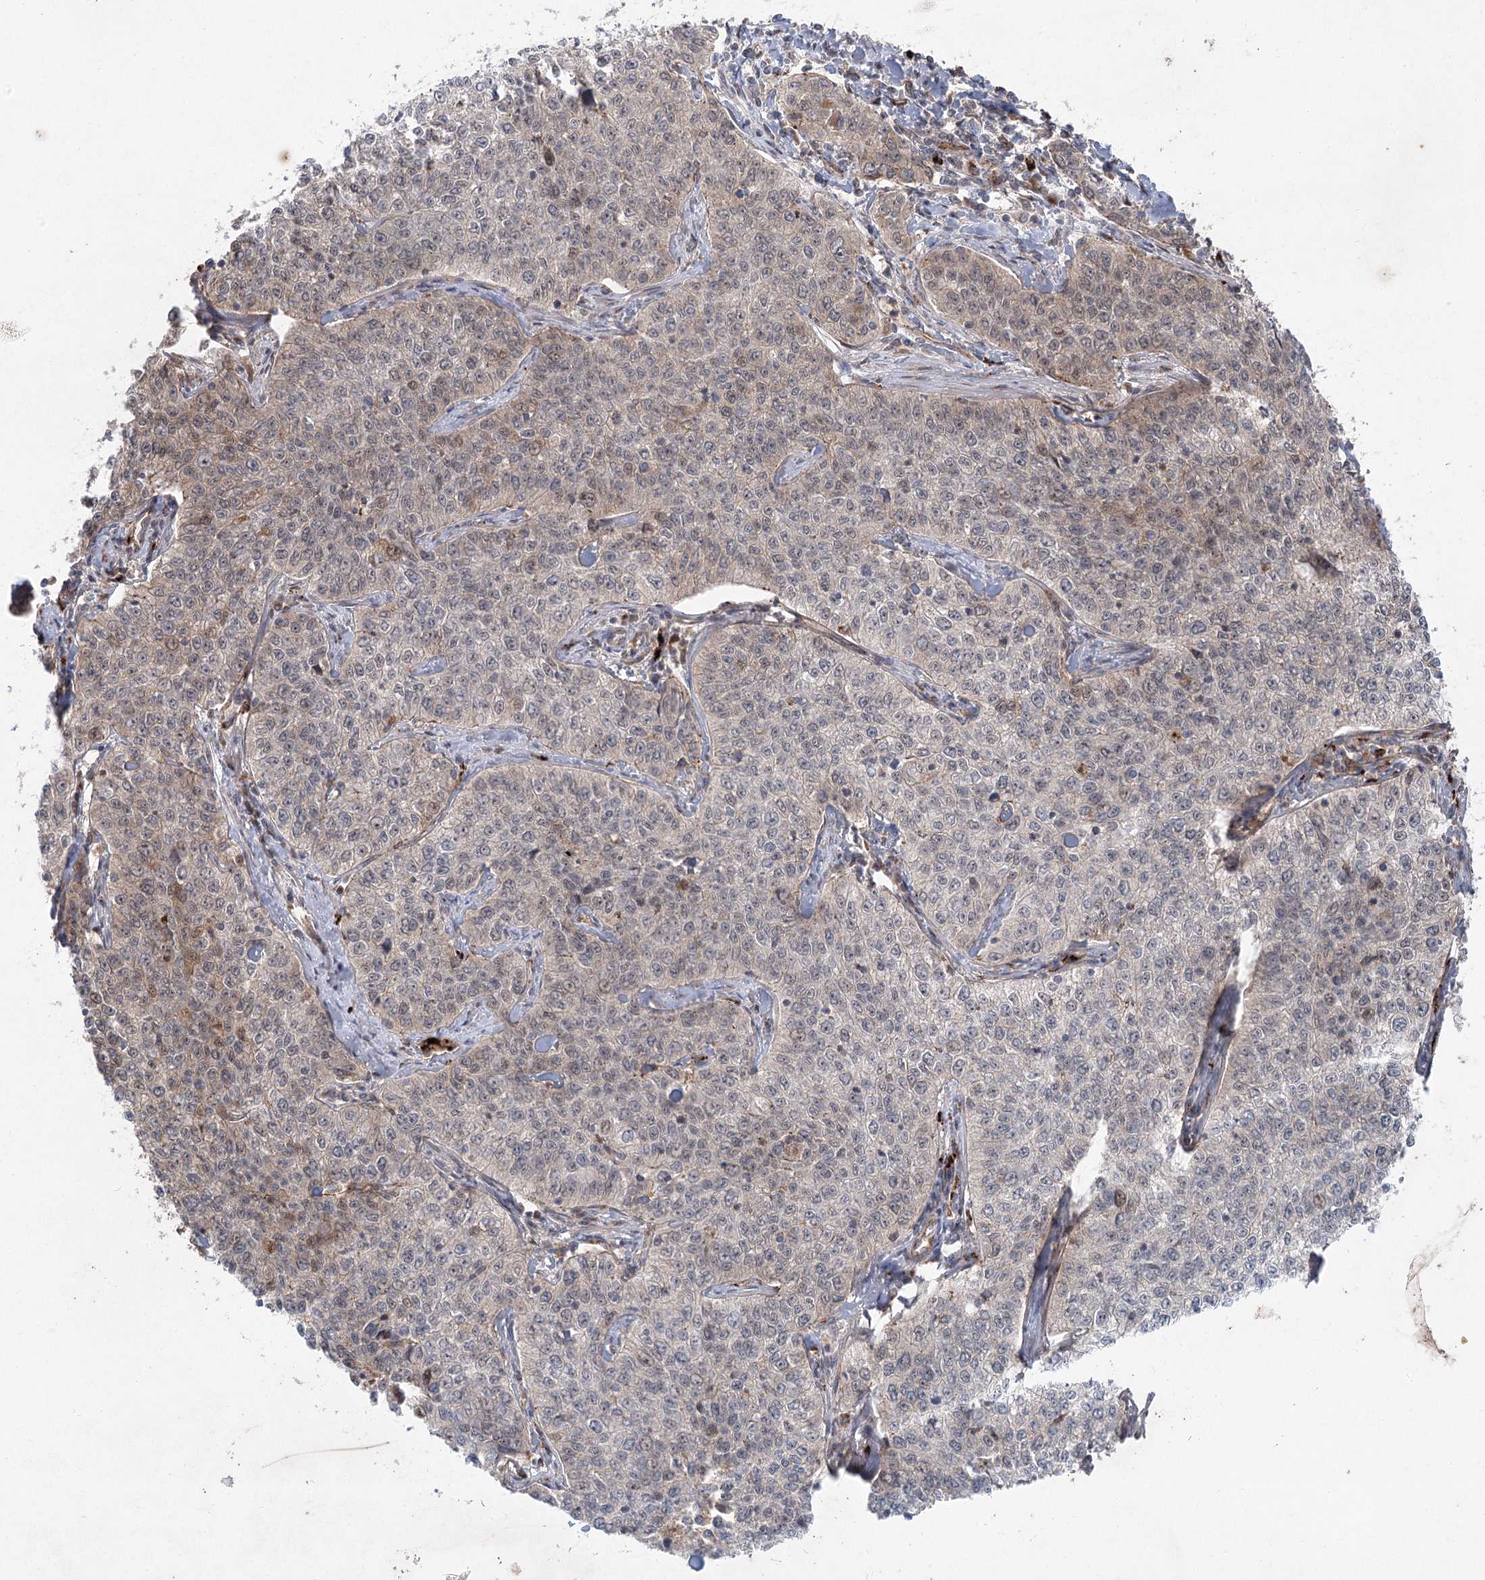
{"staining": {"intensity": "moderate", "quantity": "25%-75%", "location": "cytoplasmic/membranous"}, "tissue": "cervical cancer", "cell_type": "Tumor cells", "image_type": "cancer", "snomed": [{"axis": "morphology", "description": "Squamous cell carcinoma, NOS"}, {"axis": "topography", "description": "Cervix"}], "caption": "Squamous cell carcinoma (cervical) was stained to show a protein in brown. There is medium levels of moderate cytoplasmic/membranous positivity in about 25%-75% of tumor cells.", "gene": "METTL24", "patient": {"sex": "female", "age": 35}}